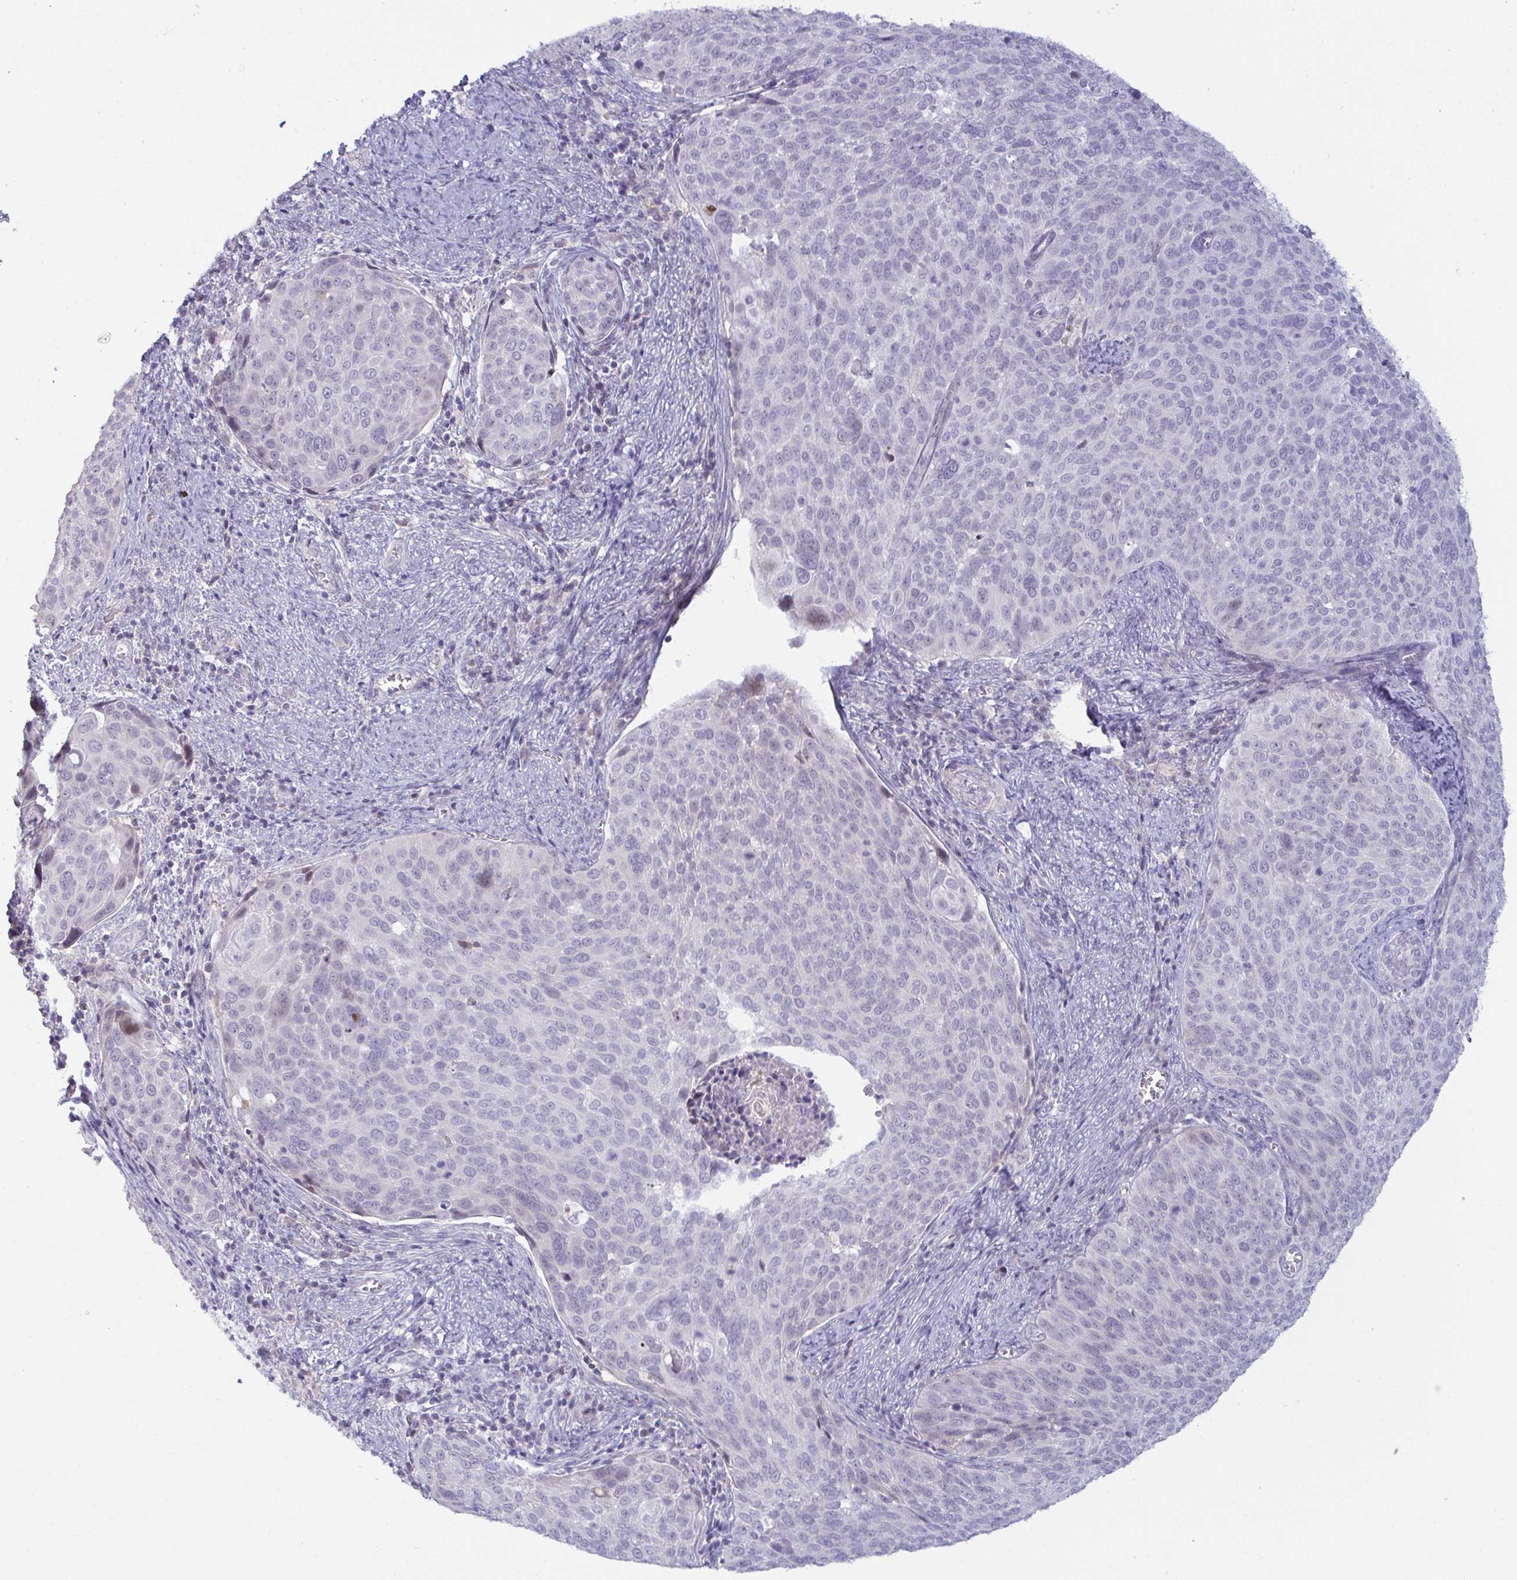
{"staining": {"intensity": "negative", "quantity": "none", "location": "none"}, "tissue": "cervical cancer", "cell_type": "Tumor cells", "image_type": "cancer", "snomed": [{"axis": "morphology", "description": "Squamous cell carcinoma, NOS"}, {"axis": "topography", "description": "Cervix"}], "caption": "Immunohistochemistry (IHC) micrograph of neoplastic tissue: cervical squamous cell carcinoma stained with DAB (3,3'-diaminobenzidine) demonstrates no significant protein staining in tumor cells.", "gene": "GSTM1", "patient": {"sex": "female", "age": 39}}